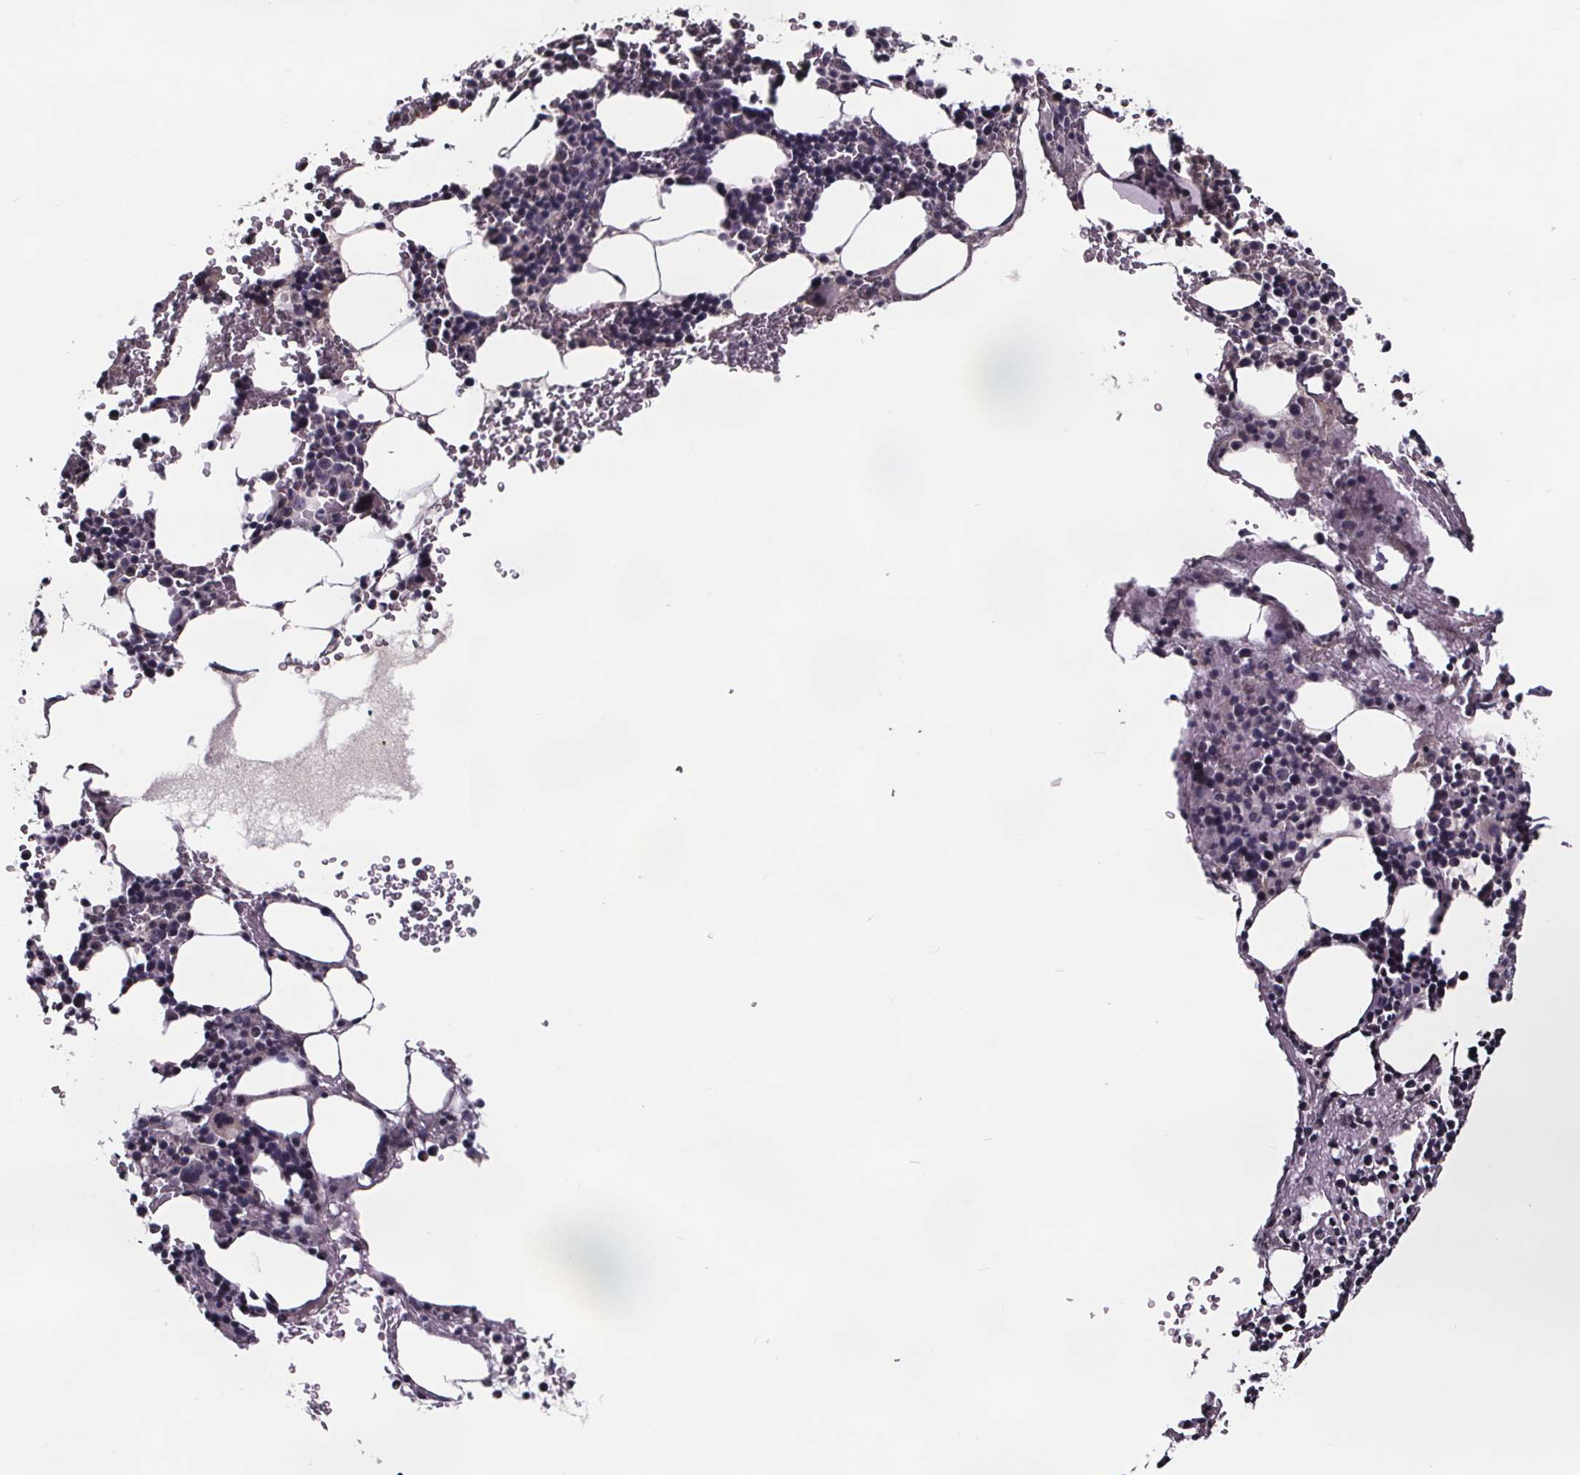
{"staining": {"intensity": "negative", "quantity": "none", "location": "none"}, "tissue": "bone marrow", "cell_type": "Hematopoietic cells", "image_type": "normal", "snomed": [{"axis": "morphology", "description": "Normal tissue, NOS"}, {"axis": "topography", "description": "Bone marrow"}], "caption": "This is an immunohistochemistry (IHC) photomicrograph of unremarkable human bone marrow. There is no staining in hematopoietic cells.", "gene": "NPHP4", "patient": {"sex": "male", "age": 82}}